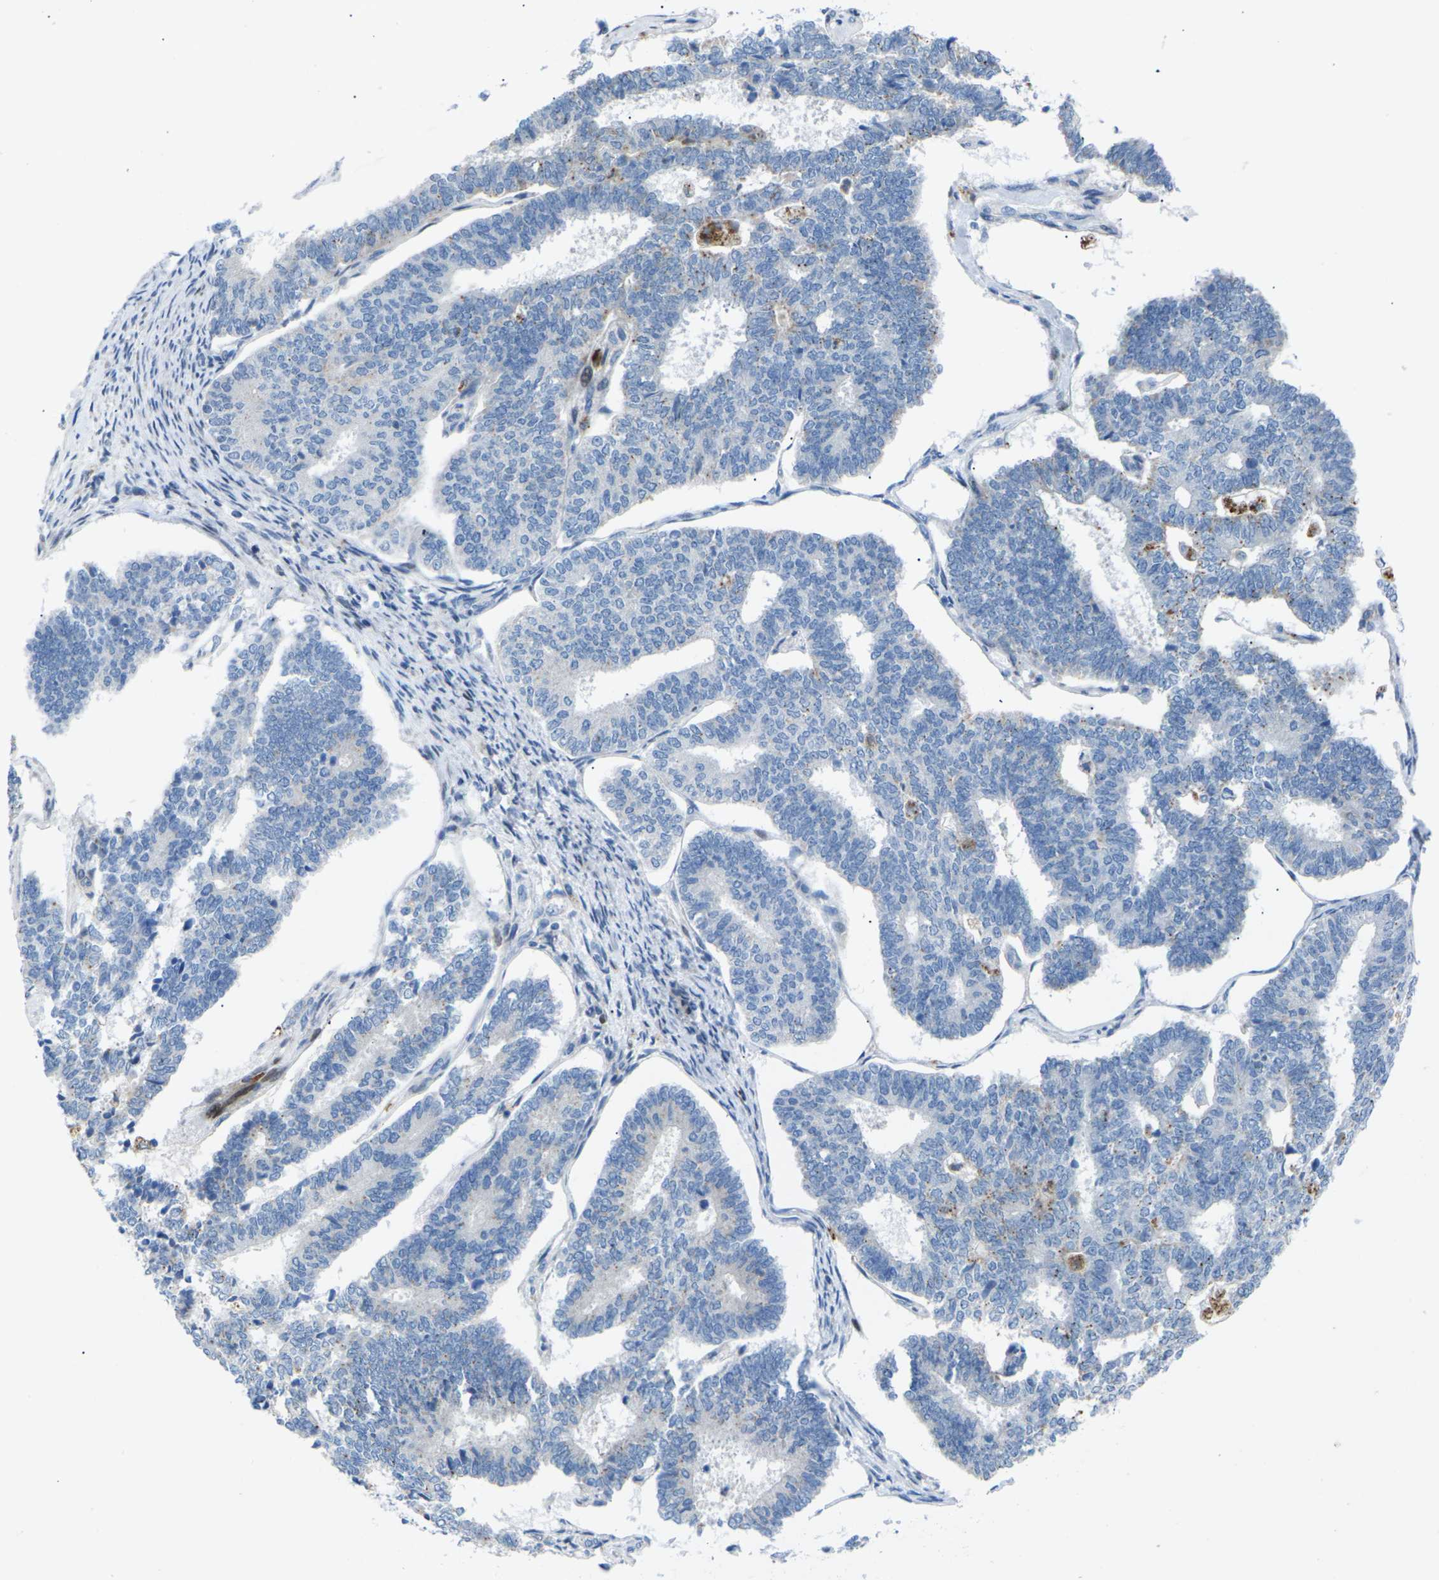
{"staining": {"intensity": "moderate", "quantity": "<25%", "location": "cytoplasmic/membranous"}, "tissue": "endometrial cancer", "cell_type": "Tumor cells", "image_type": "cancer", "snomed": [{"axis": "morphology", "description": "Adenocarcinoma, NOS"}, {"axis": "topography", "description": "Endometrium"}], "caption": "This is an image of immunohistochemistry staining of adenocarcinoma (endometrial), which shows moderate expression in the cytoplasmic/membranous of tumor cells.", "gene": "RPS6KA3", "patient": {"sex": "female", "age": 70}}